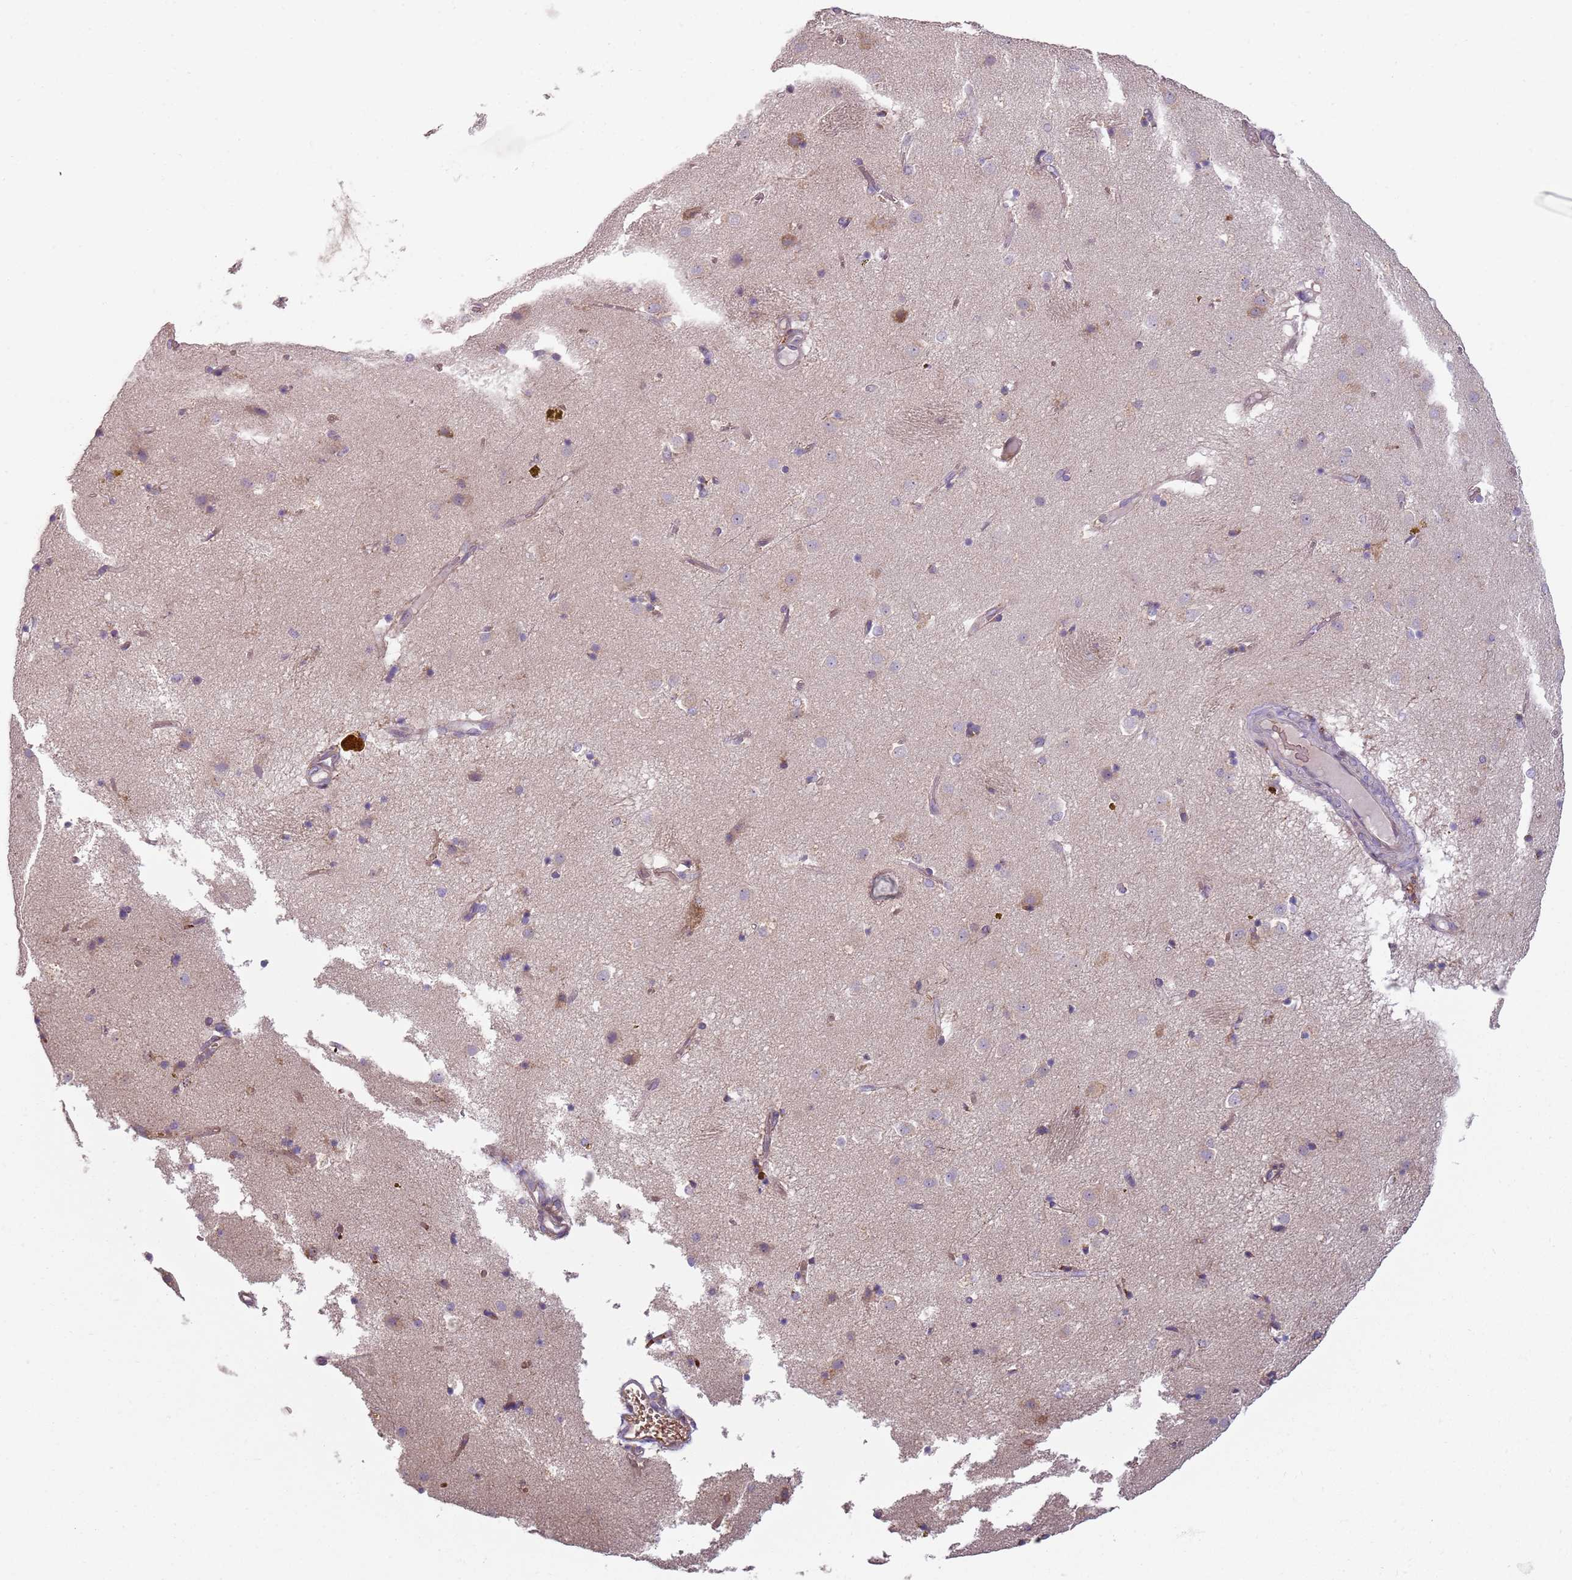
{"staining": {"intensity": "weak", "quantity": "<25%", "location": "cytoplasmic/membranous"}, "tissue": "caudate", "cell_type": "Glial cells", "image_type": "normal", "snomed": [{"axis": "morphology", "description": "Normal tissue, NOS"}, {"axis": "topography", "description": "Lateral ventricle wall"}], "caption": "The immunohistochemistry micrograph has no significant expression in glial cells of caudate.", "gene": "SPATA2", "patient": {"sex": "male", "age": 70}}